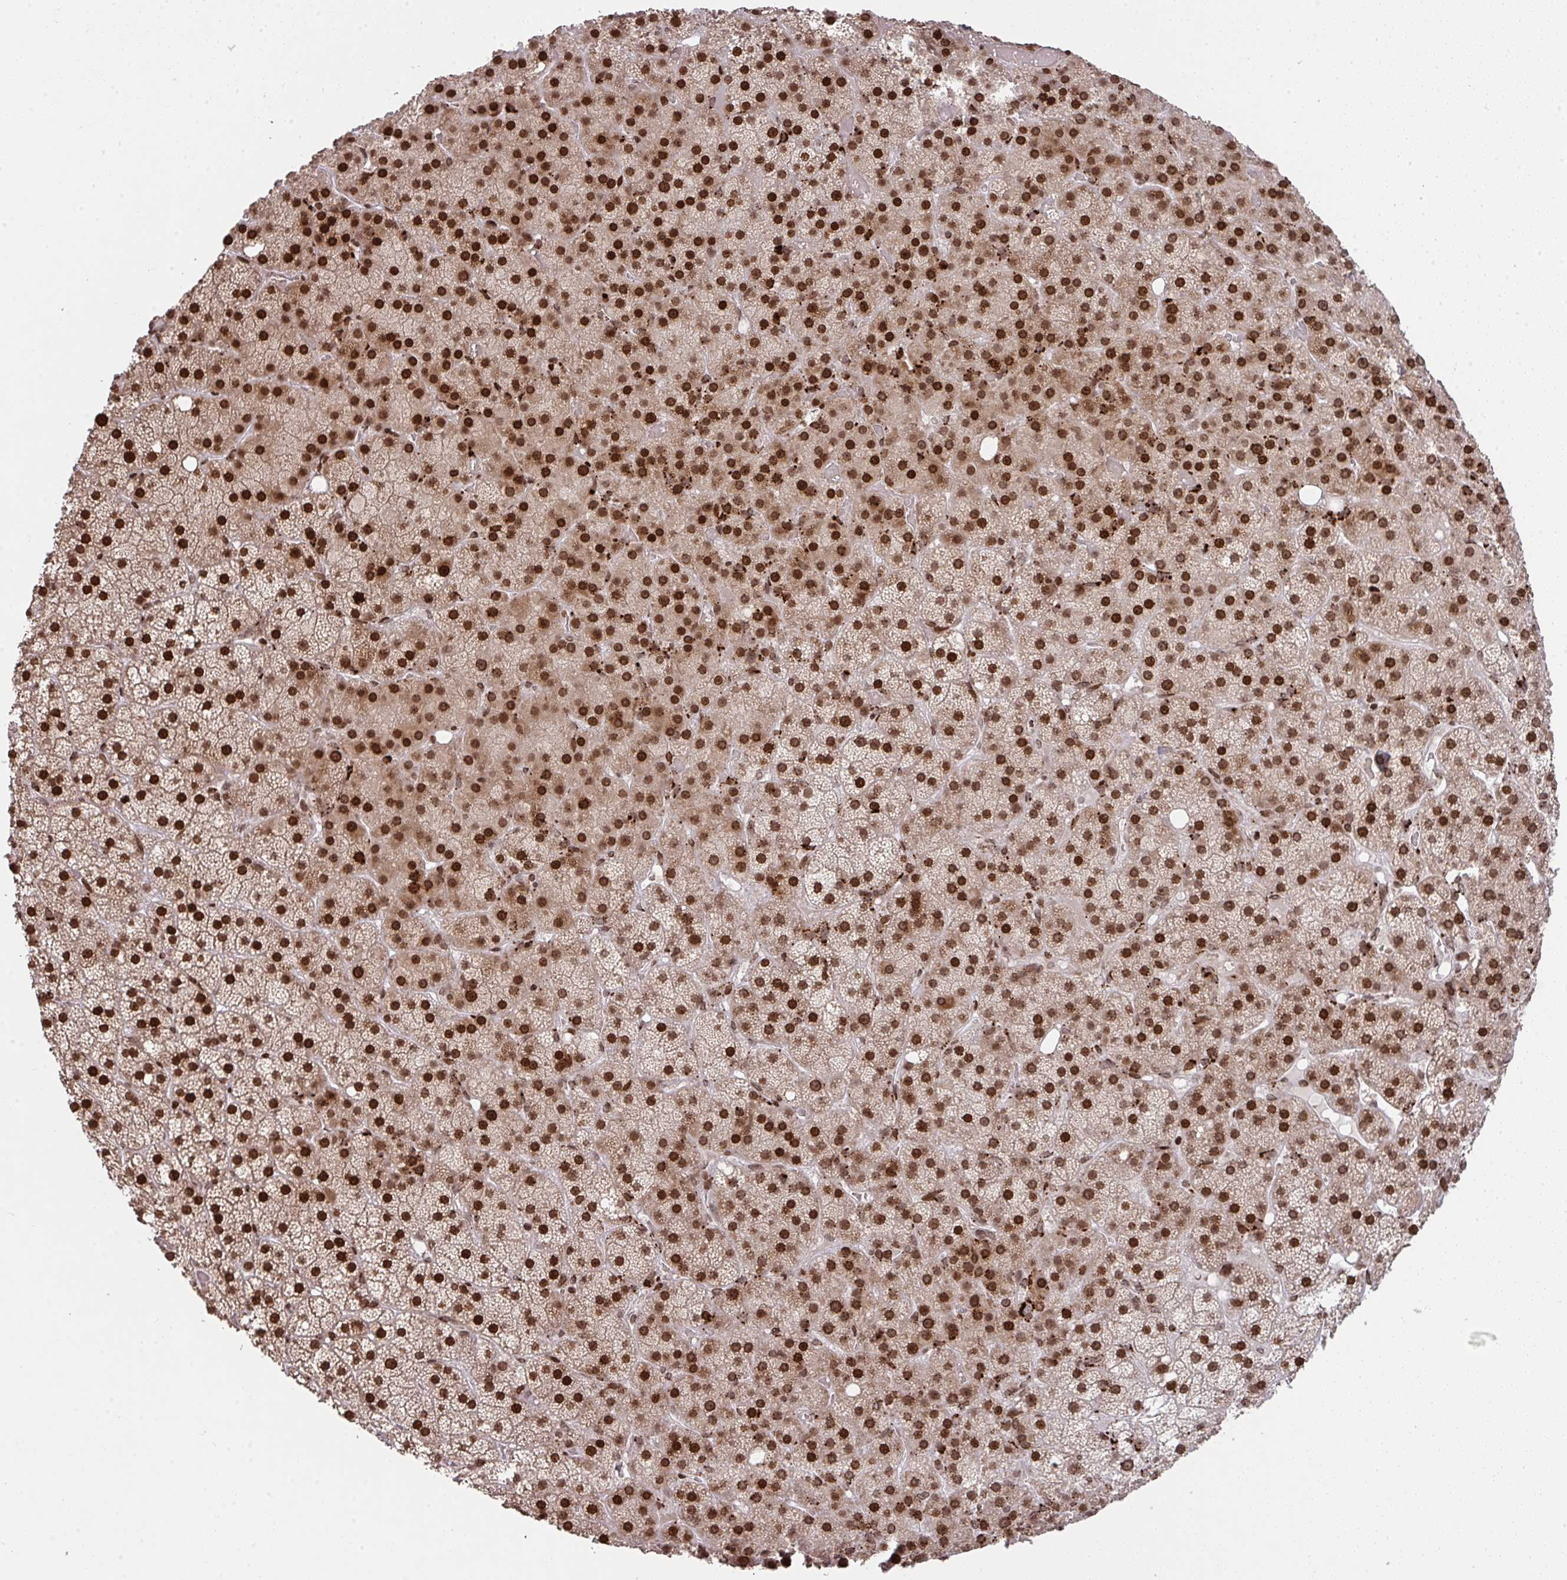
{"staining": {"intensity": "strong", "quantity": ">75%", "location": "cytoplasmic/membranous,nuclear"}, "tissue": "adrenal gland", "cell_type": "Glandular cells", "image_type": "normal", "snomed": [{"axis": "morphology", "description": "Normal tissue, NOS"}, {"axis": "topography", "description": "Adrenal gland"}], "caption": "This is an image of immunohistochemistry staining of normal adrenal gland, which shows strong staining in the cytoplasmic/membranous,nuclear of glandular cells.", "gene": "NIP7", "patient": {"sex": "male", "age": 53}}